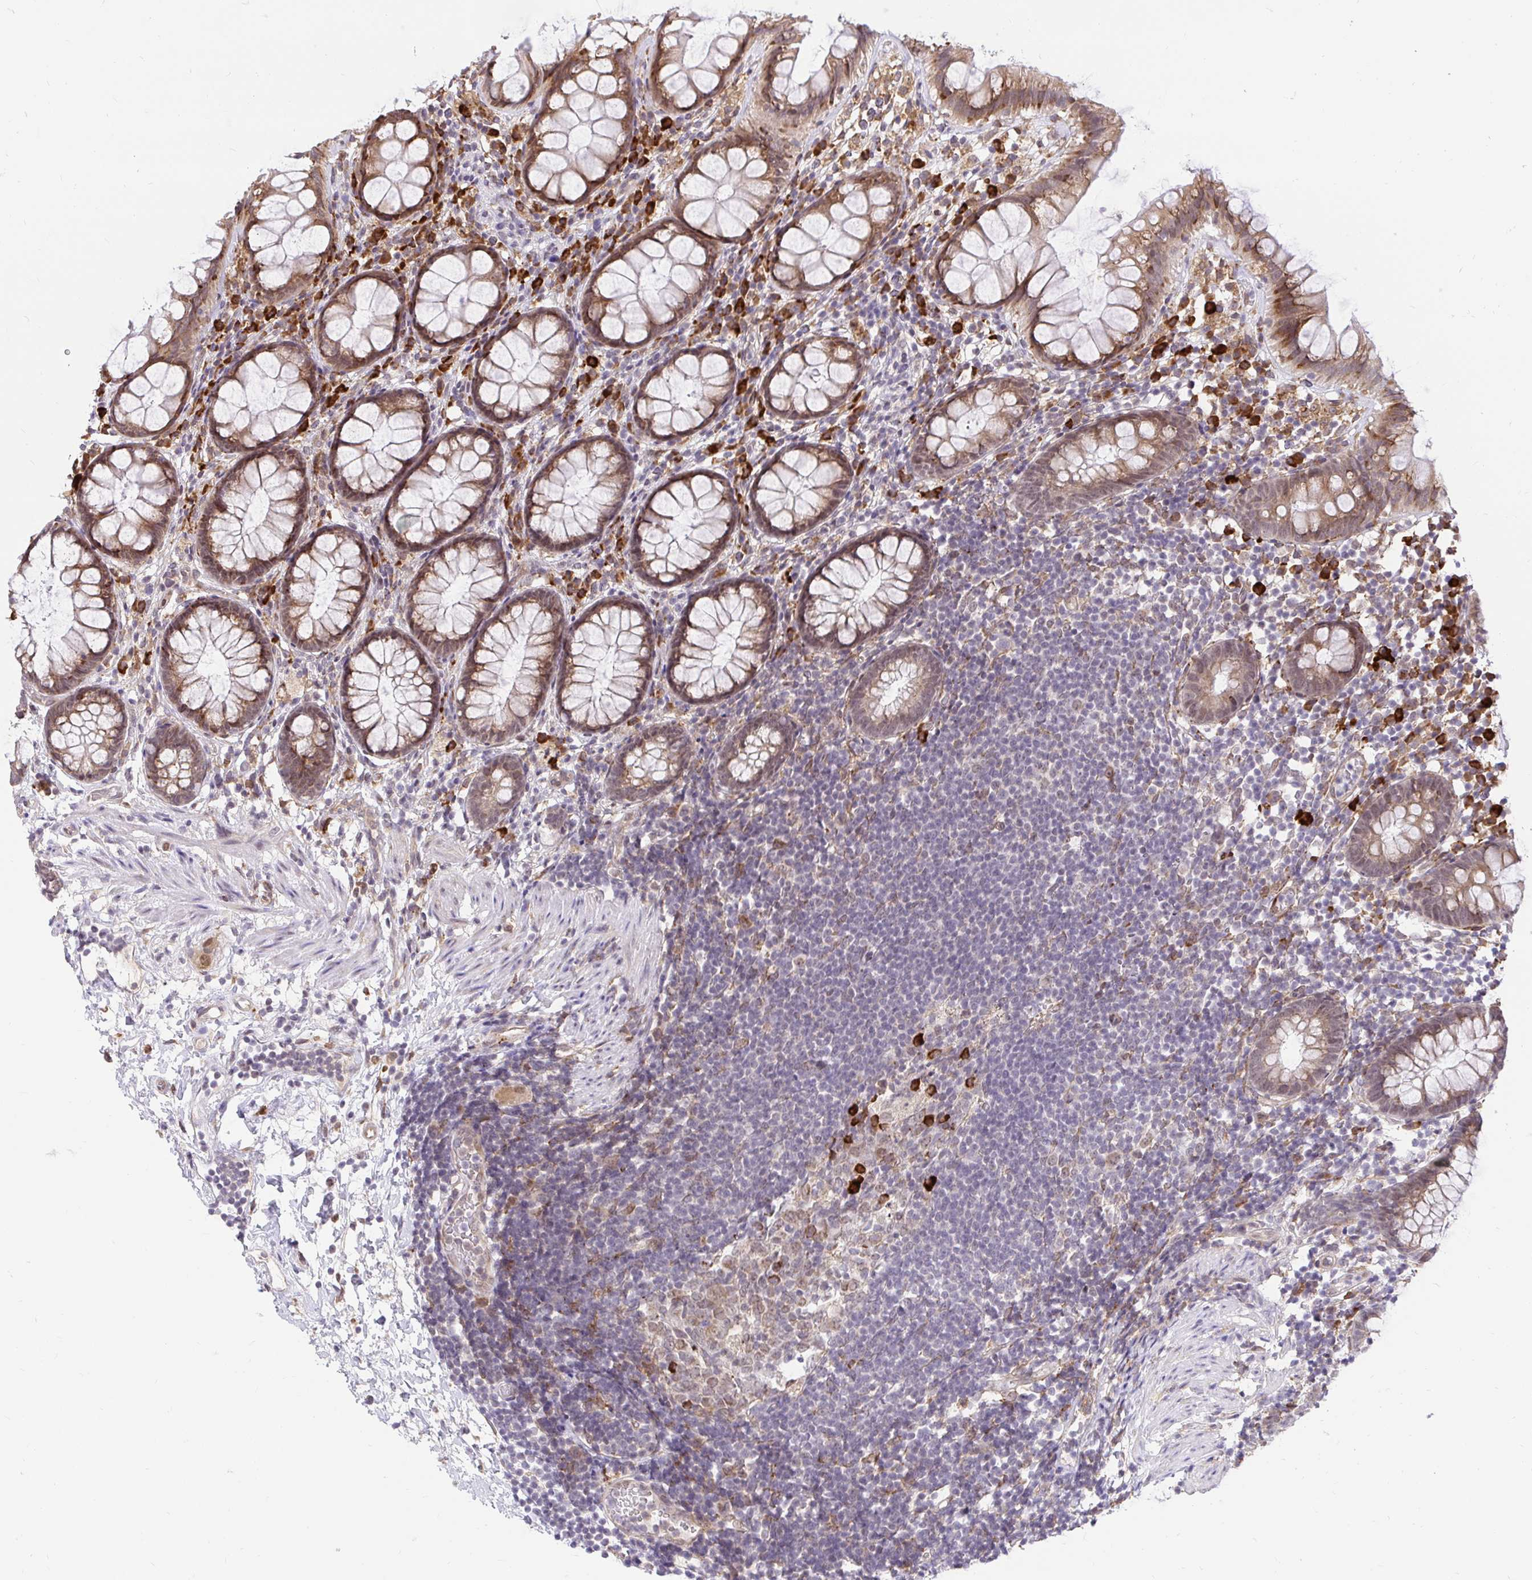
{"staining": {"intensity": "moderate", "quantity": ">75%", "location": "cytoplasmic/membranous"}, "tissue": "rectum", "cell_type": "Glandular cells", "image_type": "normal", "snomed": [{"axis": "morphology", "description": "Normal tissue, NOS"}, {"axis": "topography", "description": "Rectum"}], "caption": "Moderate cytoplasmic/membranous staining for a protein is identified in about >75% of glandular cells of normal rectum using IHC.", "gene": "NAALAD2", "patient": {"sex": "female", "age": 62}}